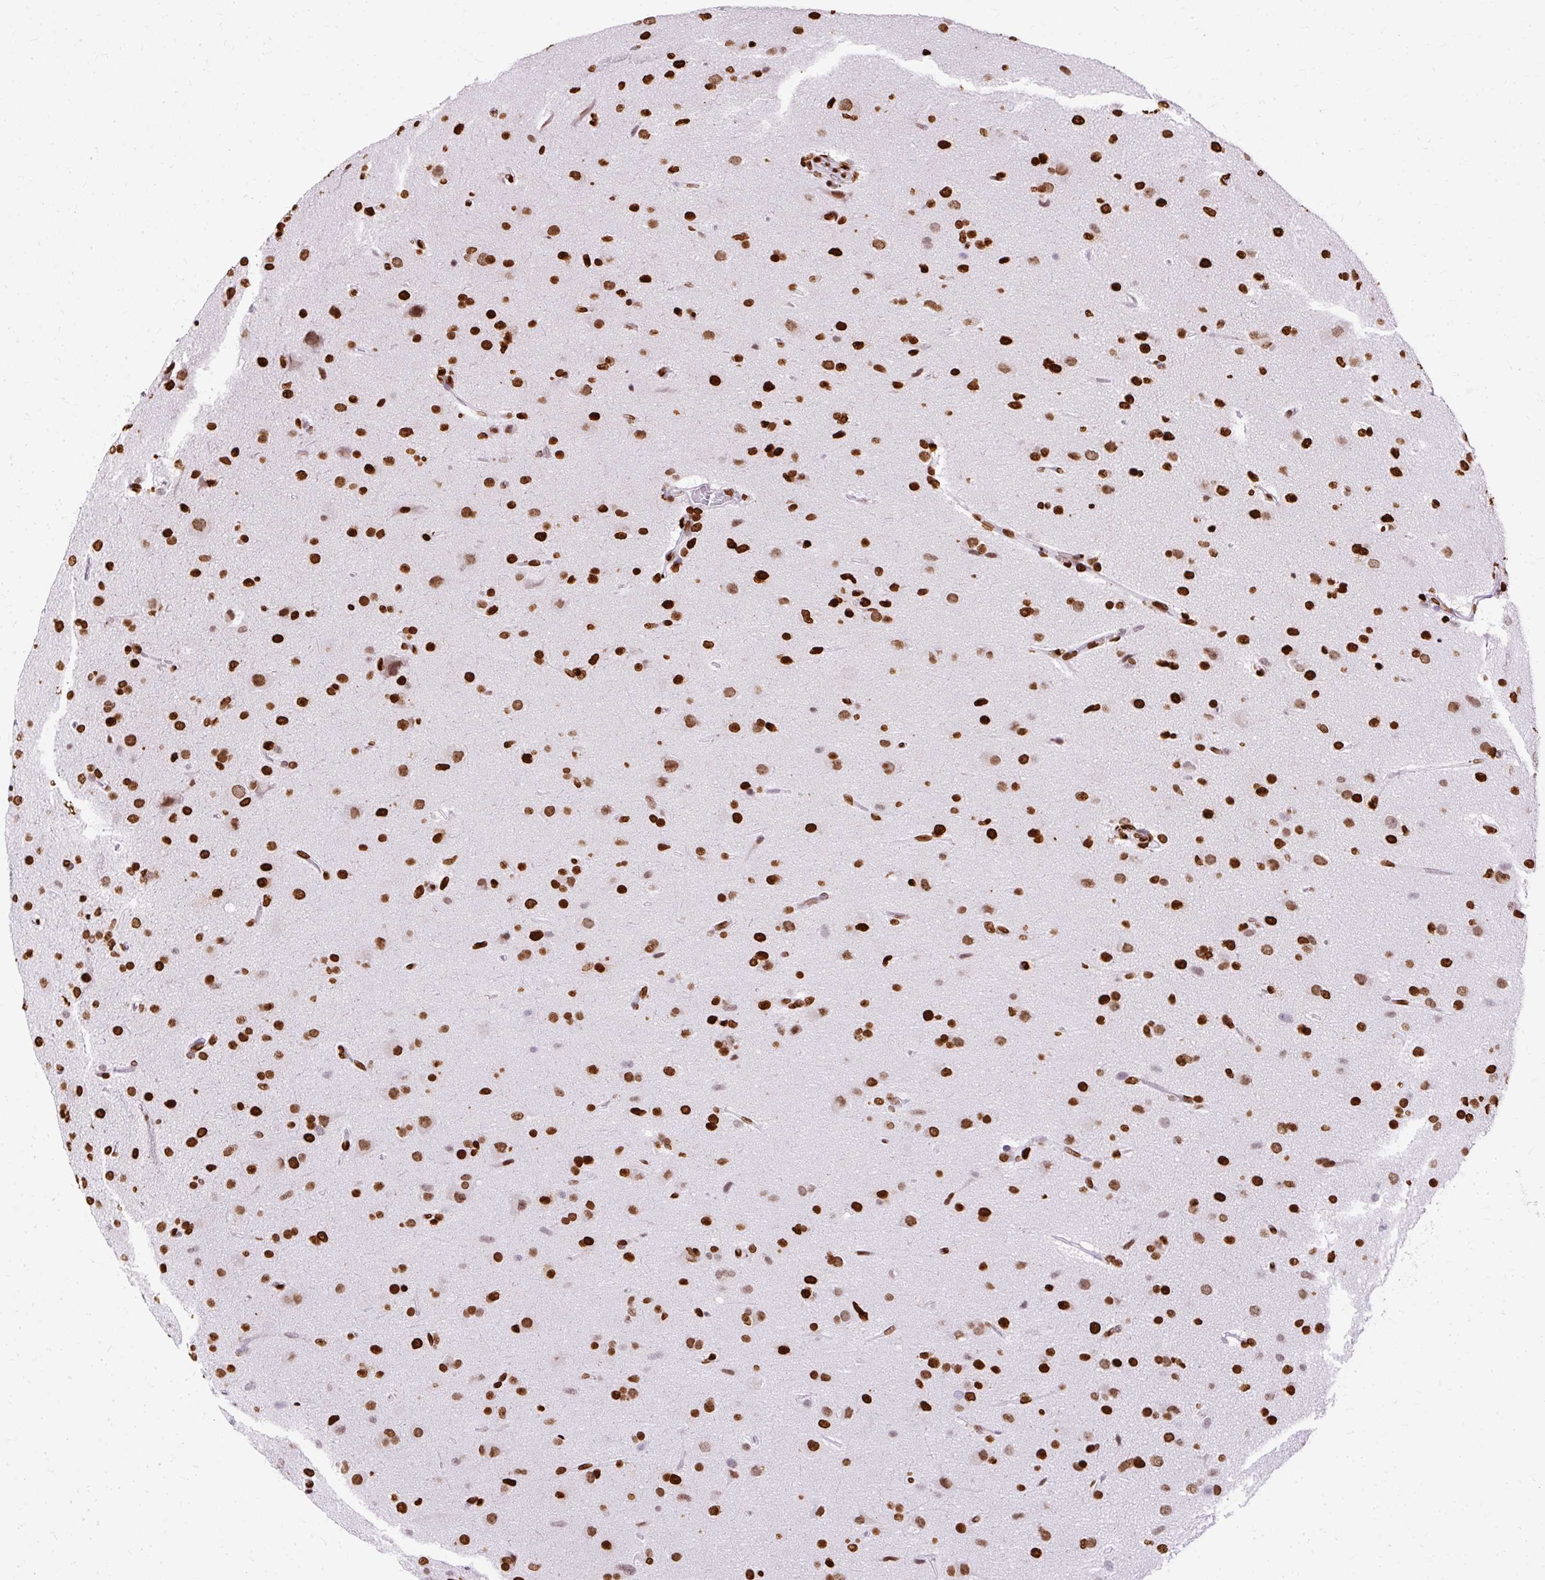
{"staining": {"intensity": "strong", "quantity": ">75%", "location": "nuclear"}, "tissue": "glioma", "cell_type": "Tumor cells", "image_type": "cancer", "snomed": [{"axis": "morphology", "description": "Glioma, malignant, Low grade"}, {"axis": "topography", "description": "Brain"}], "caption": "IHC photomicrograph of glioma stained for a protein (brown), which exhibits high levels of strong nuclear expression in about >75% of tumor cells.", "gene": "TMEM184C", "patient": {"sex": "male", "age": 65}}